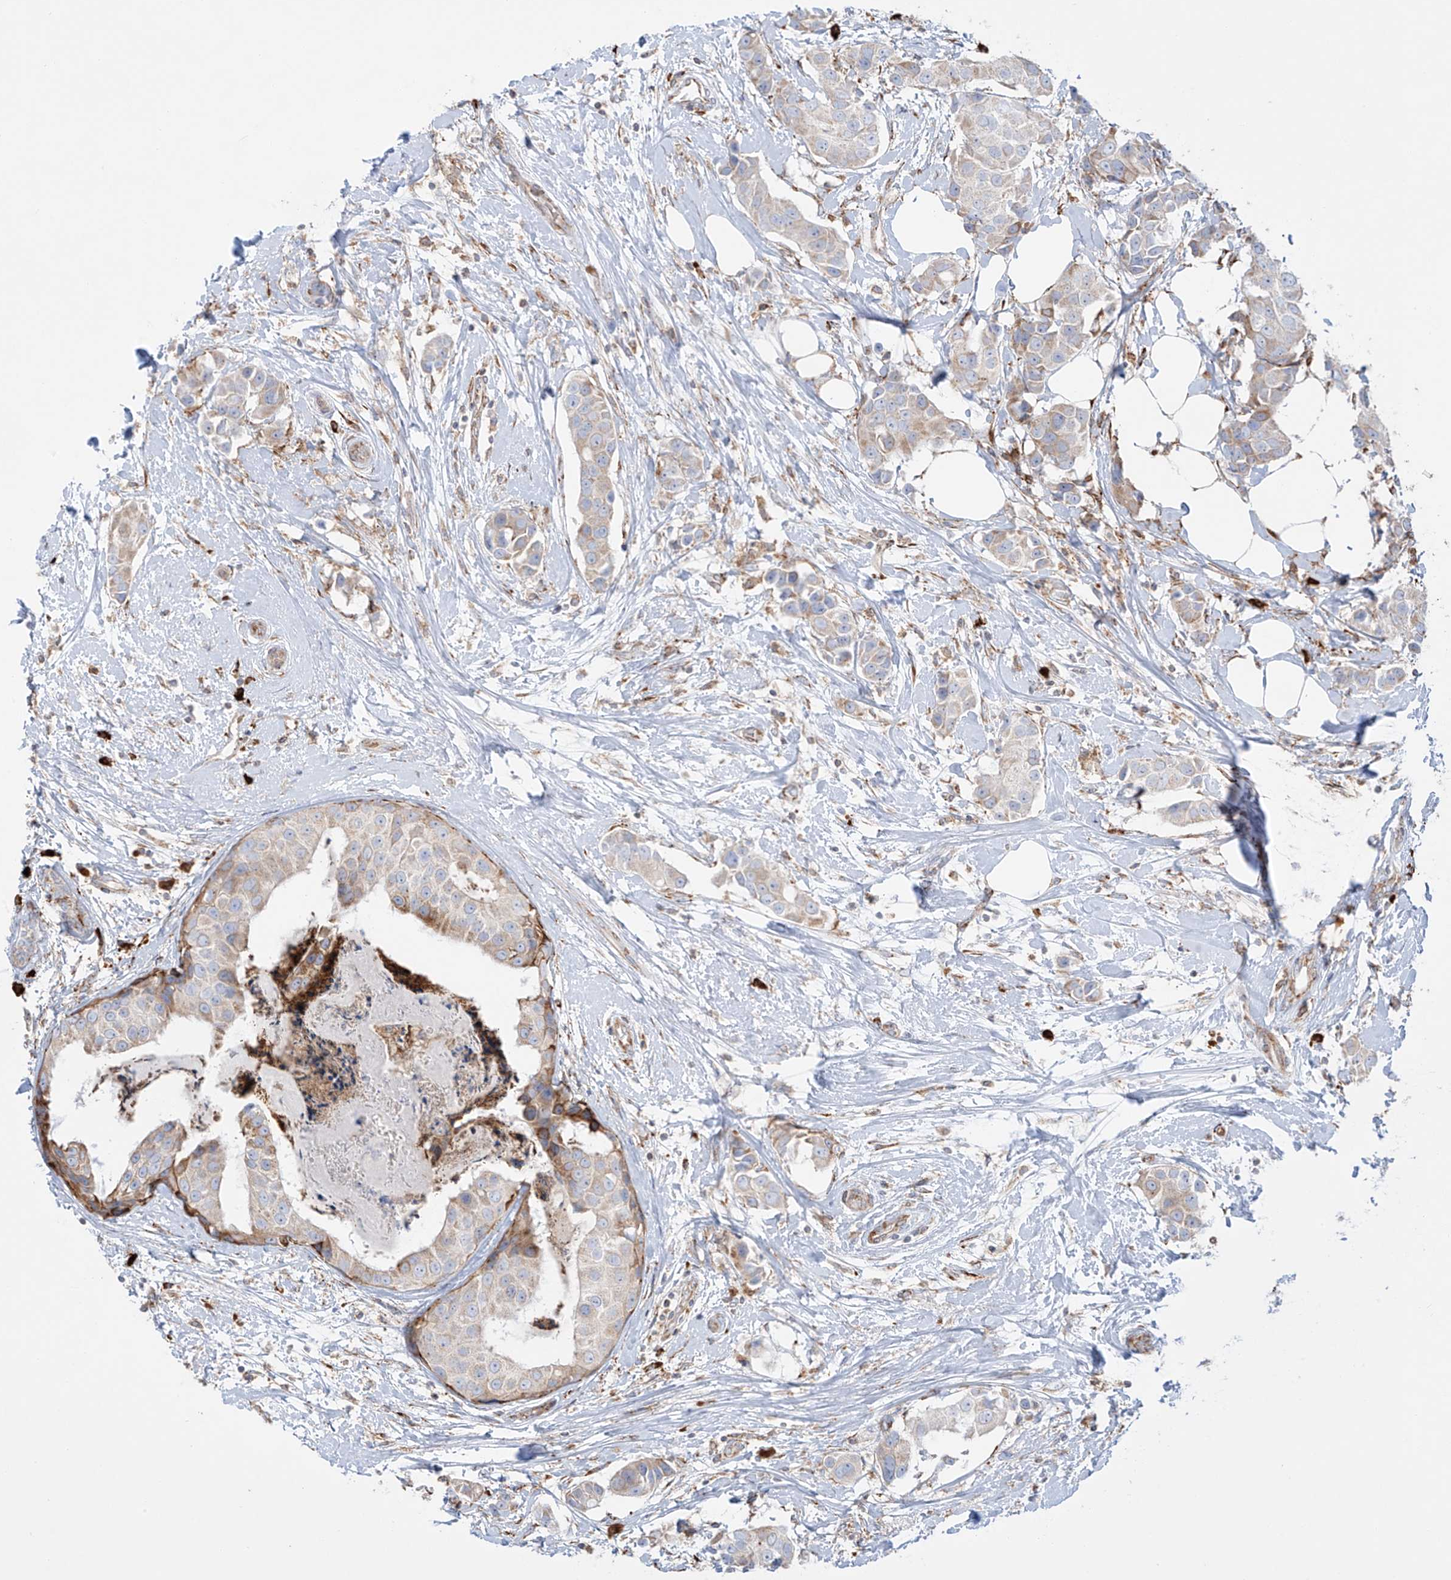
{"staining": {"intensity": "weak", "quantity": "<25%", "location": "cytoplasmic/membranous"}, "tissue": "breast cancer", "cell_type": "Tumor cells", "image_type": "cancer", "snomed": [{"axis": "morphology", "description": "Normal tissue, NOS"}, {"axis": "morphology", "description": "Duct carcinoma"}, {"axis": "topography", "description": "Breast"}], "caption": "Protein analysis of breast infiltrating ductal carcinoma exhibits no significant staining in tumor cells. (DAB (3,3'-diaminobenzidine) immunohistochemistry (IHC) visualized using brightfield microscopy, high magnification).", "gene": "MX1", "patient": {"sex": "female", "age": 39}}